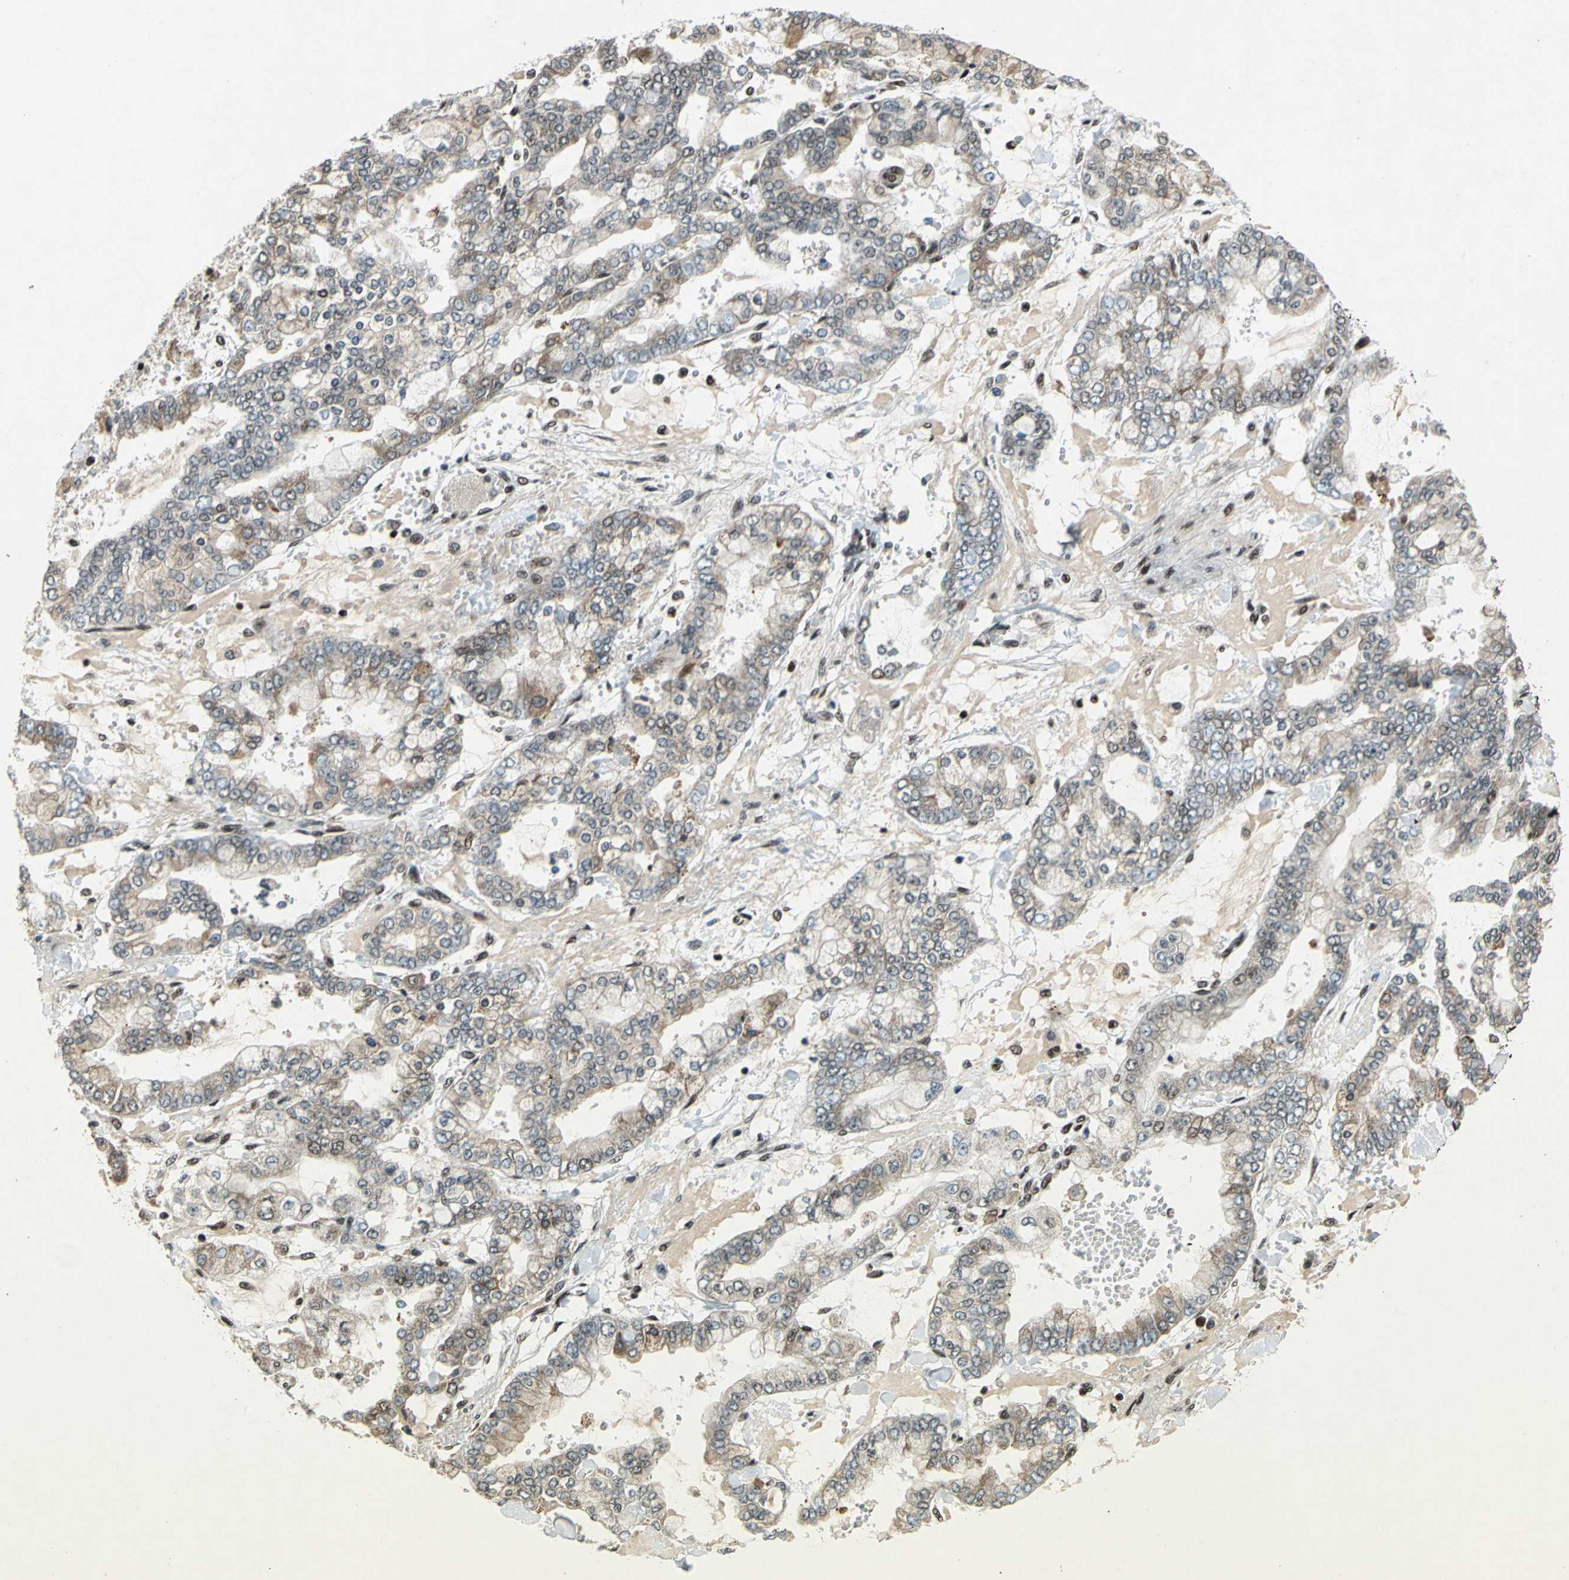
{"staining": {"intensity": "moderate", "quantity": ">75%", "location": "cytoplasmic/membranous,nuclear"}, "tissue": "stomach cancer", "cell_type": "Tumor cells", "image_type": "cancer", "snomed": [{"axis": "morphology", "description": "Normal tissue, NOS"}, {"axis": "morphology", "description": "Adenocarcinoma, NOS"}, {"axis": "topography", "description": "Stomach, upper"}, {"axis": "topography", "description": "Stomach"}], "caption": "This is a histology image of immunohistochemistry staining of stomach adenocarcinoma, which shows moderate positivity in the cytoplasmic/membranous and nuclear of tumor cells.", "gene": "MTA2", "patient": {"sex": "male", "age": 76}}